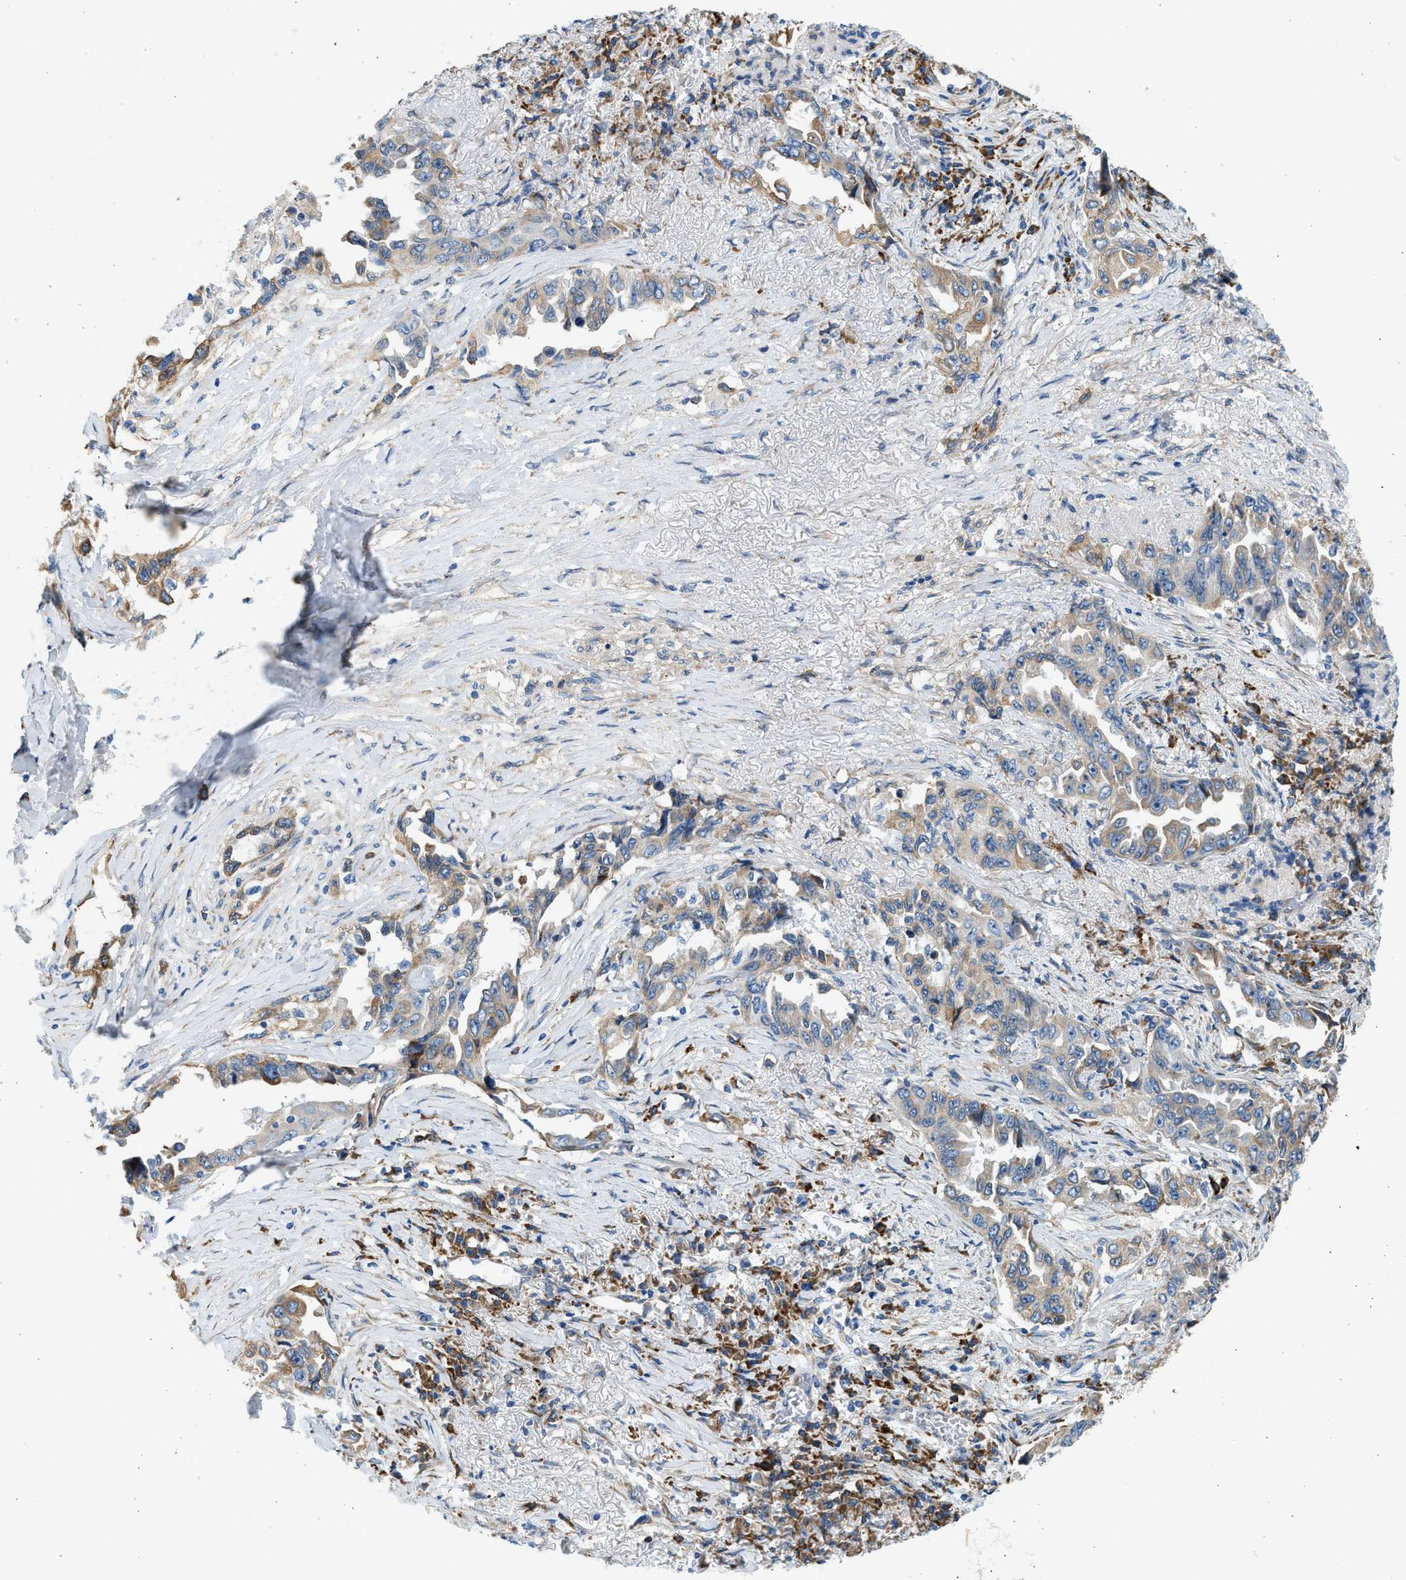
{"staining": {"intensity": "weak", "quantity": "25%-75%", "location": "cytoplasmic/membranous"}, "tissue": "lung cancer", "cell_type": "Tumor cells", "image_type": "cancer", "snomed": [{"axis": "morphology", "description": "Adenocarcinoma, NOS"}, {"axis": "topography", "description": "Lung"}], "caption": "Lung cancer (adenocarcinoma) stained for a protein (brown) exhibits weak cytoplasmic/membranous positive positivity in approximately 25%-75% of tumor cells.", "gene": "CNTN6", "patient": {"sex": "female", "age": 51}}